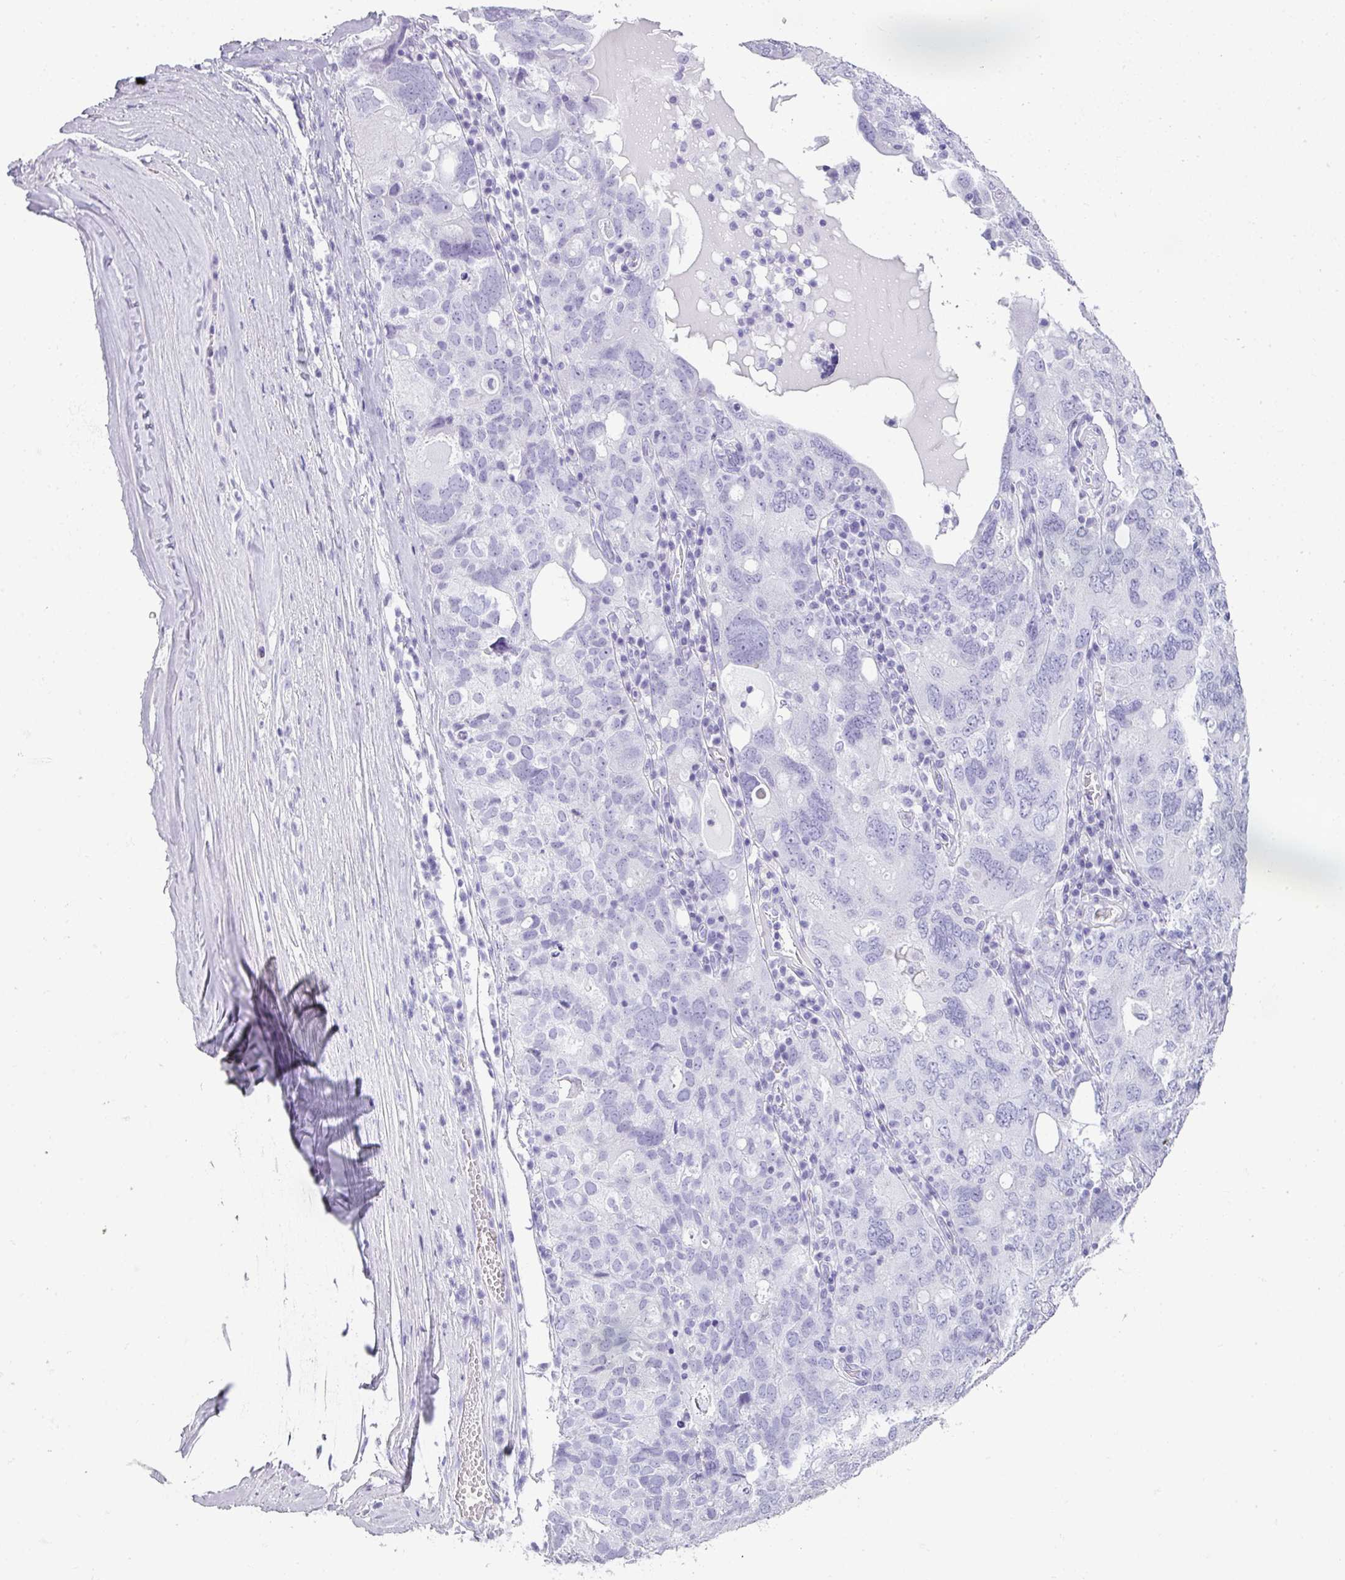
{"staining": {"intensity": "negative", "quantity": "none", "location": "none"}, "tissue": "ovarian cancer", "cell_type": "Tumor cells", "image_type": "cancer", "snomed": [{"axis": "morphology", "description": "Carcinoma, endometroid"}, {"axis": "topography", "description": "Ovary"}], "caption": "Tumor cells are negative for protein expression in human ovarian endometroid carcinoma.", "gene": "RBMY1F", "patient": {"sex": "female", "age": 62}}